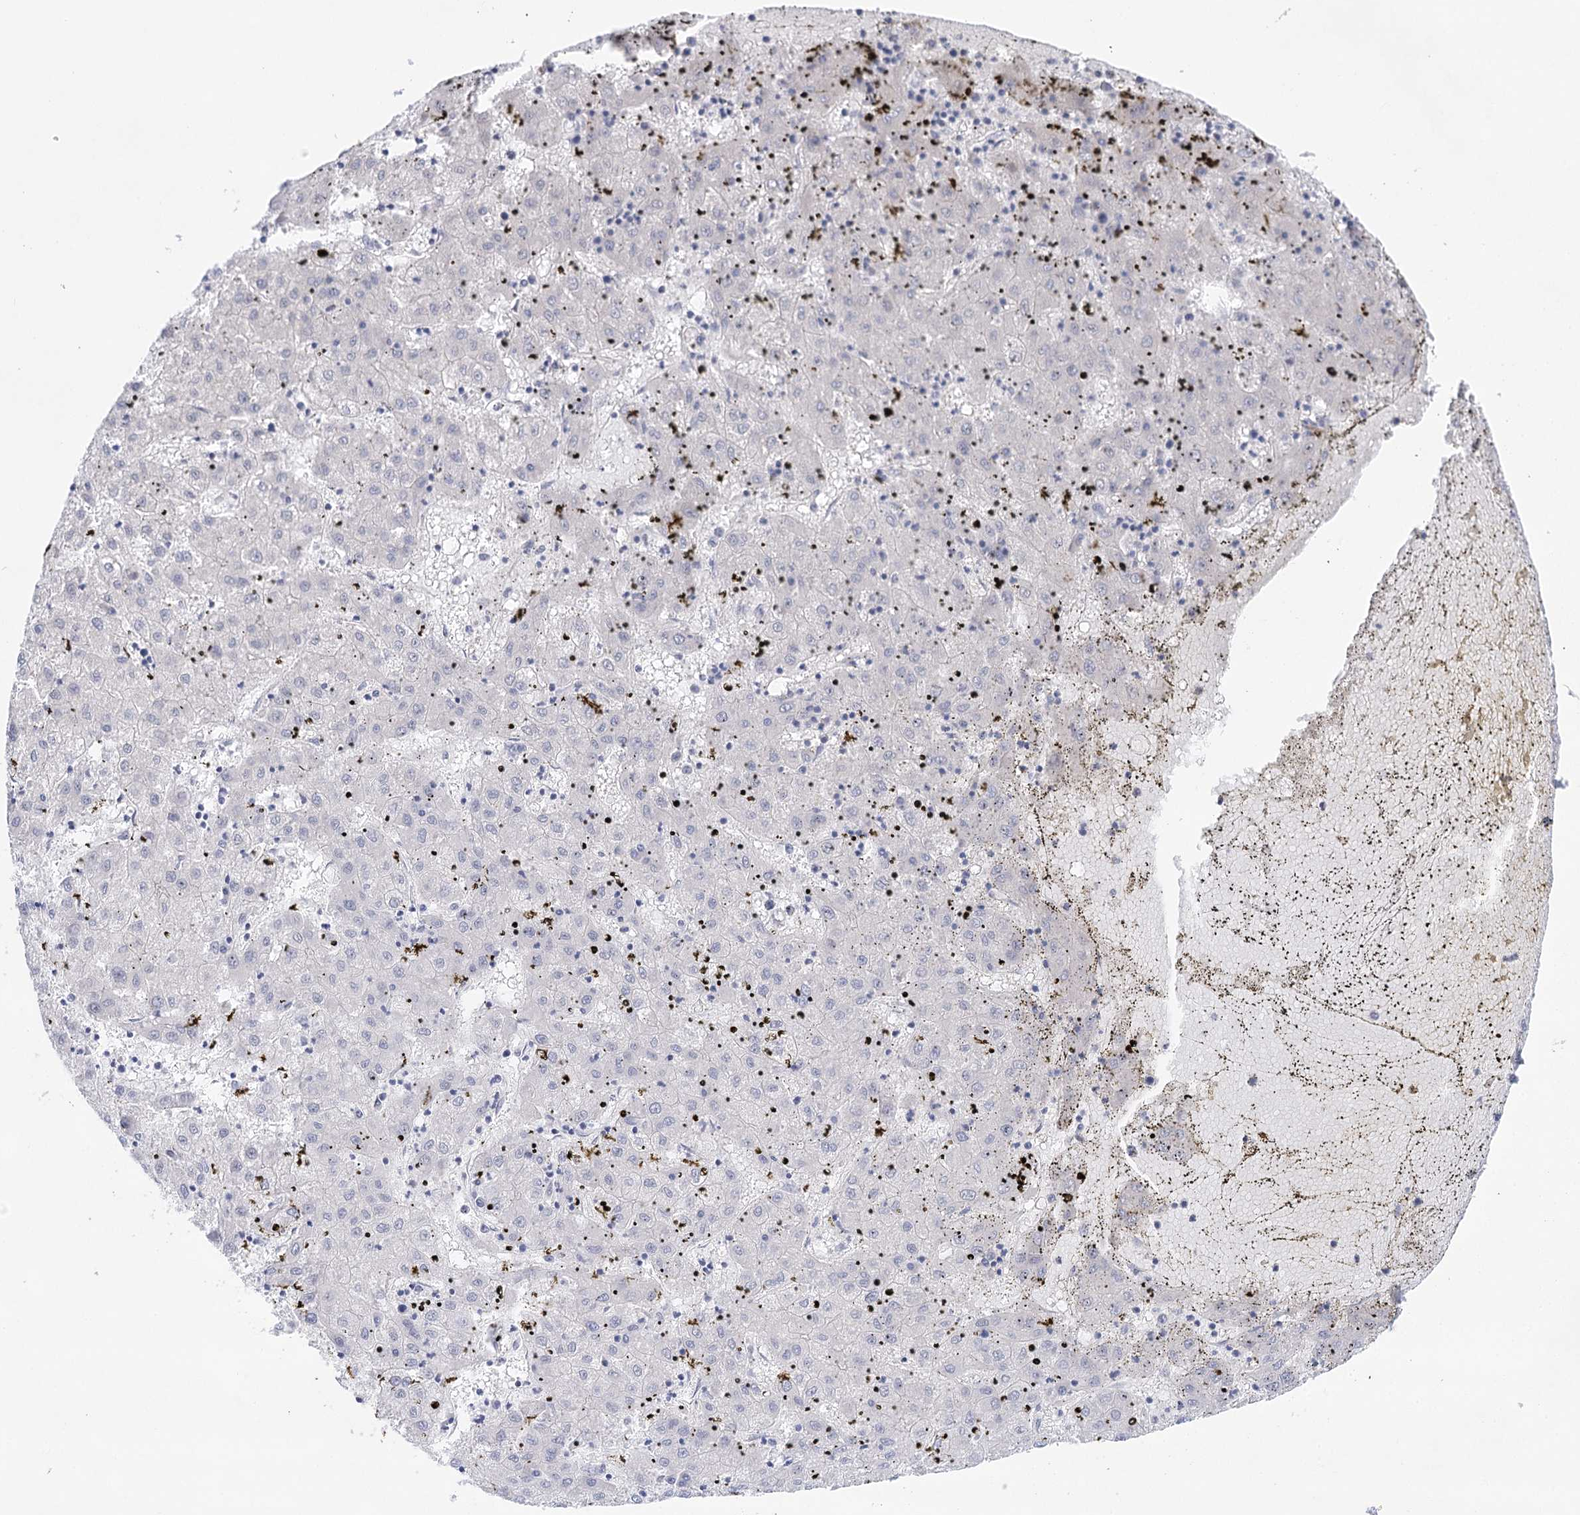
{"staining": {"intensity": "negative", "quantity": "none", "location": "none"}, "tissue": "liver cancer", "cell_type": "Tumor cells", "image_type": "cancer", "snomed": [{"axis": "morphology", "description": "Carcinoma, Hepatocellular, NOS"}, {"axis": "topography", "description": "Liver"}], "caption": "Histopathology image shows no significant protein expression in tumor cells of liver cancer.", "gene": "LALBA", "patient": {"sex": "male", "age": 72}}